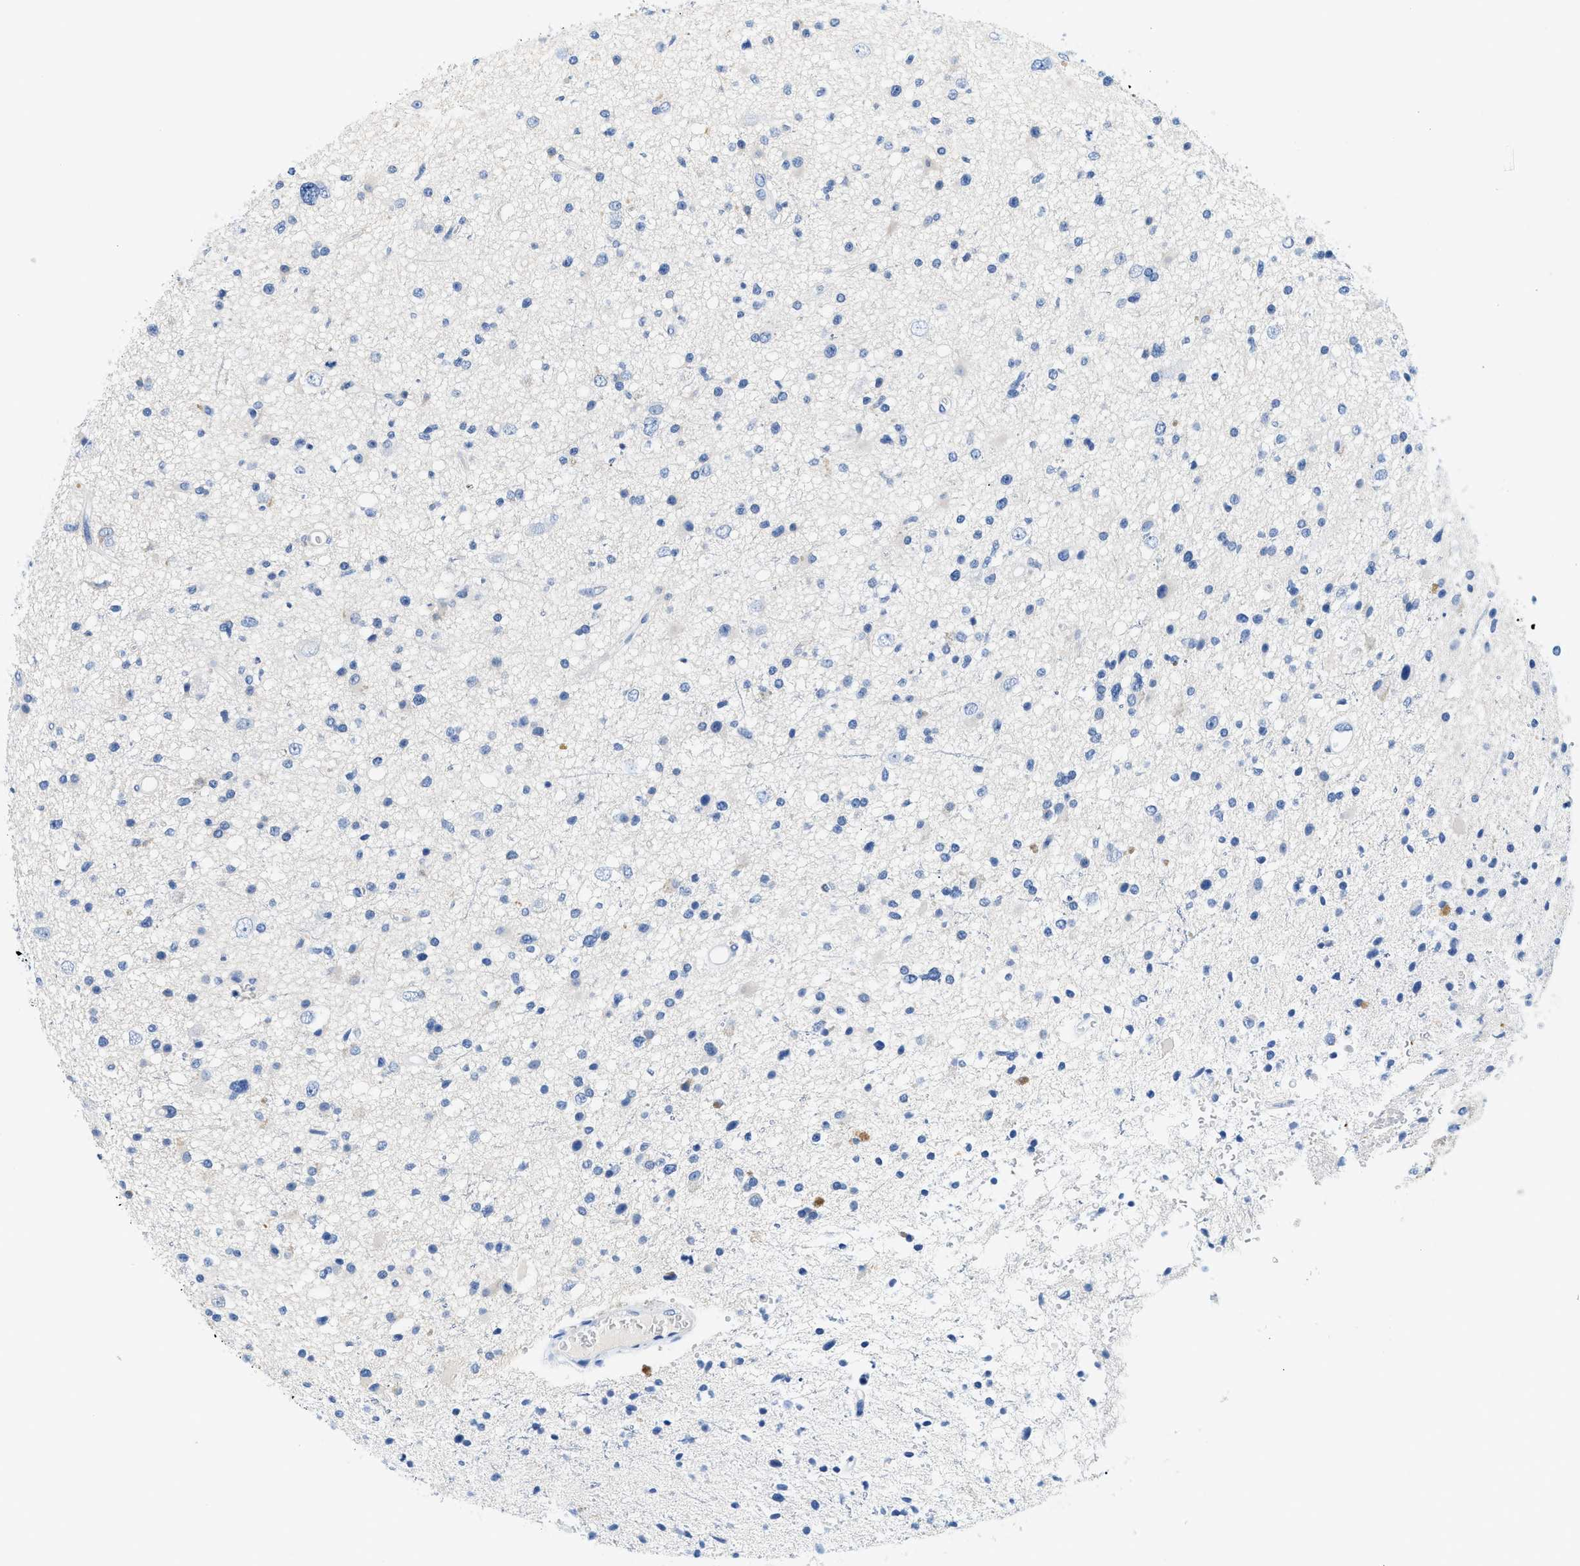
{"staining": {"intensity": "negative", "quantity": "none", "location": "none"}, "tissue": "glioma", "cell_type": "Tumor cells", "image_type": "cancer", "snomed": [{"axis": "morphology", "description": "Glioma, malignant, High grade"}, {"axis": "topography", "description": "Brain"}], "caption": "High magnification brightfield microscopy of glioma stained with DAB (brown) and counterstained with hematoxylin (blue): tumor cells show no significant staining.", "gene": "BPGM", "patient": {"sex": "male", "age": 33}}